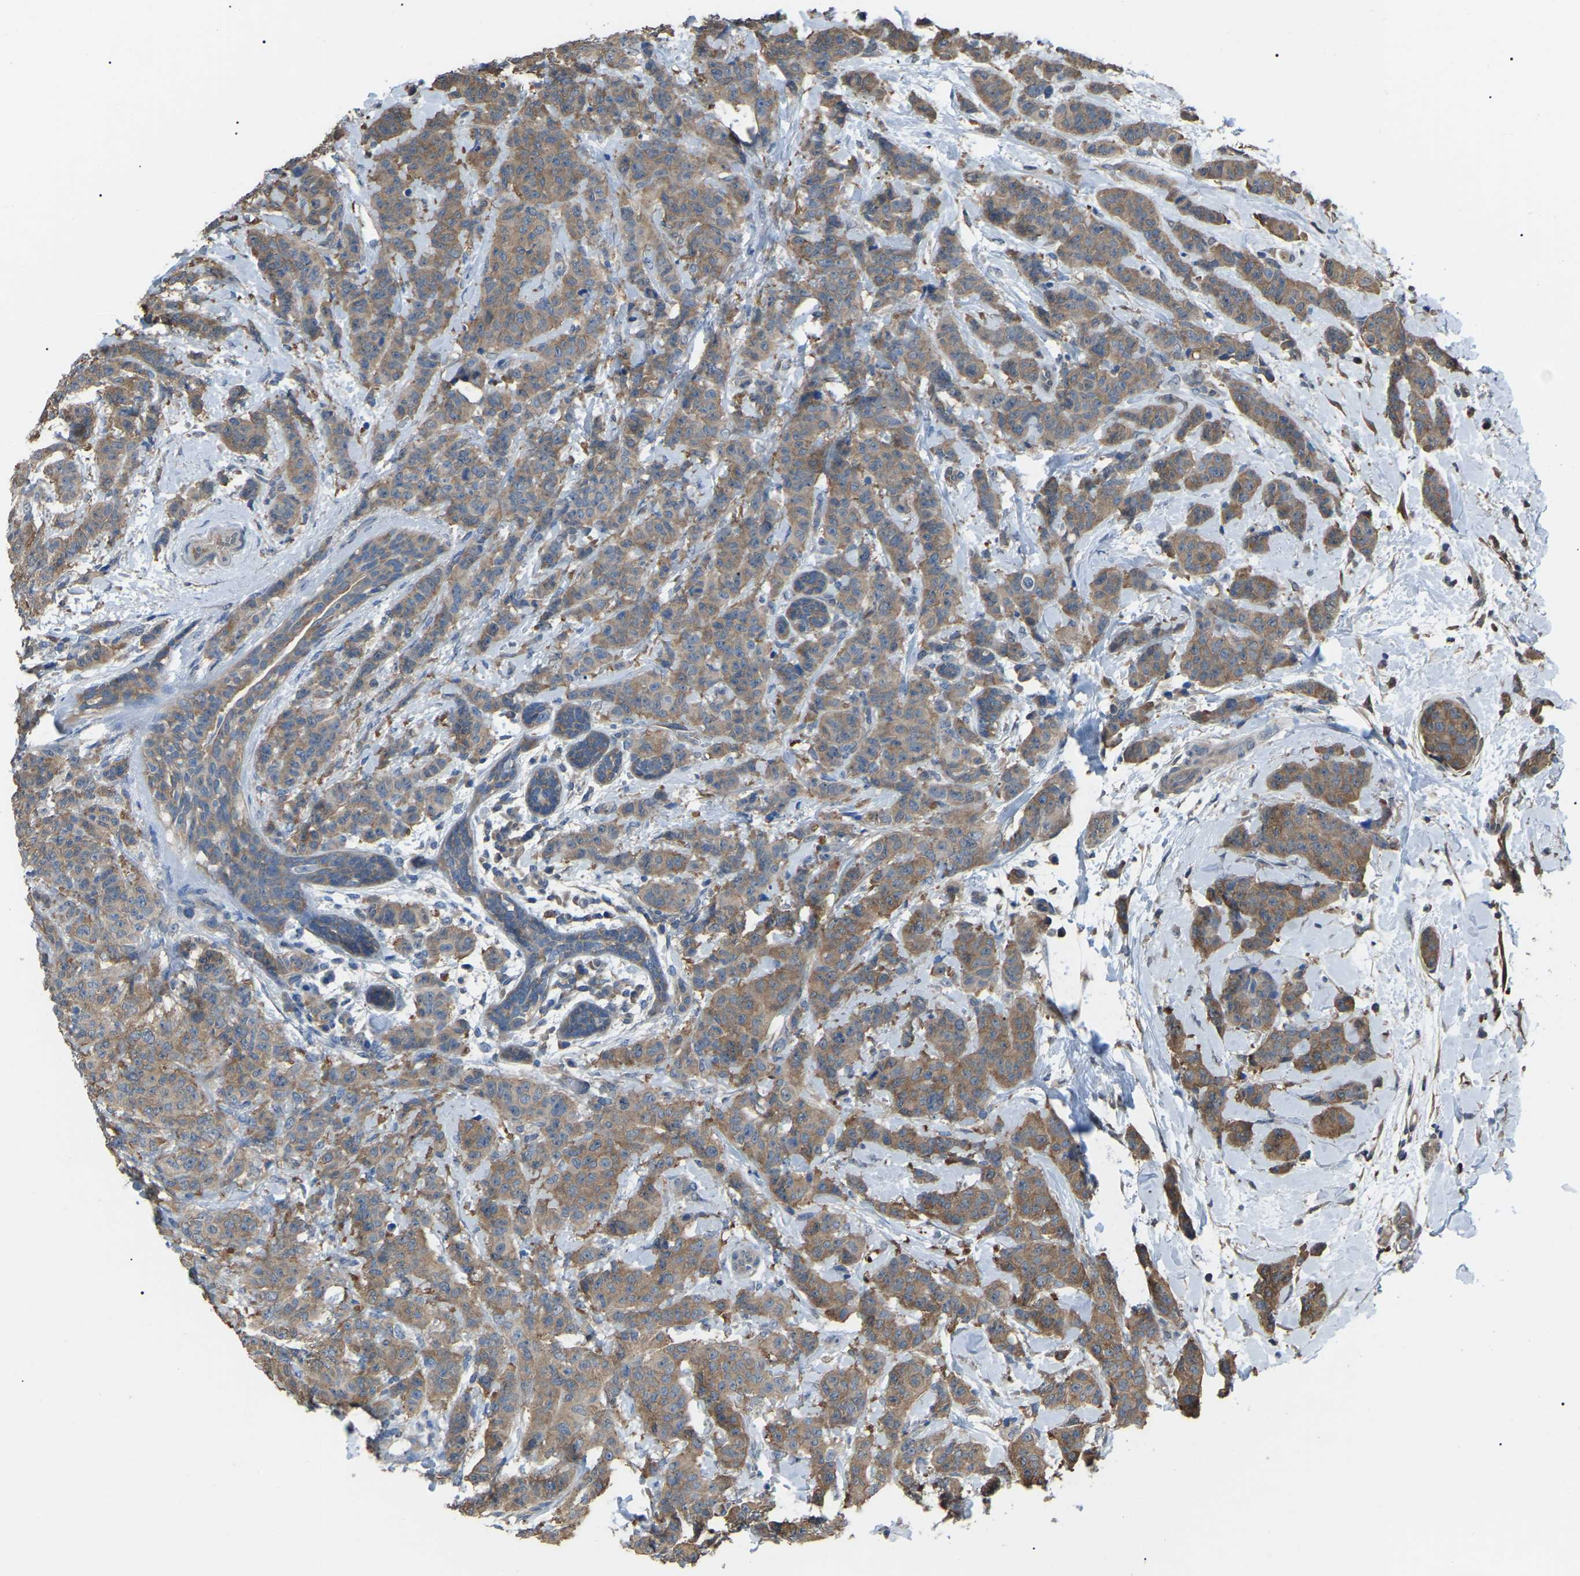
{"staining": {"intensity": "moderate", "quantity": ">75%", "location": "cytoplasmic/membranous"}, "tissue": "breast cancer", "cell_type": "Tumor cells", "image_type": "cancer", "snomed": [{"axis": "morphology", "description": "Normal tissue, NOS"}, {"axis": "morphology", "description": "Duct carcinoma"}, {"axis": "topography", "description": "Breast"}], "caption": "IHC (DAB (3,3'-diaminobenzidine)) staining of breast cancer (intraductal carcinoma) shows moderate cytoplasmic/membranous protein positivity in approximately >75% of tumor cells.", "gene": "PDCD5", "patient": {"sex": "female", "age": 40}}